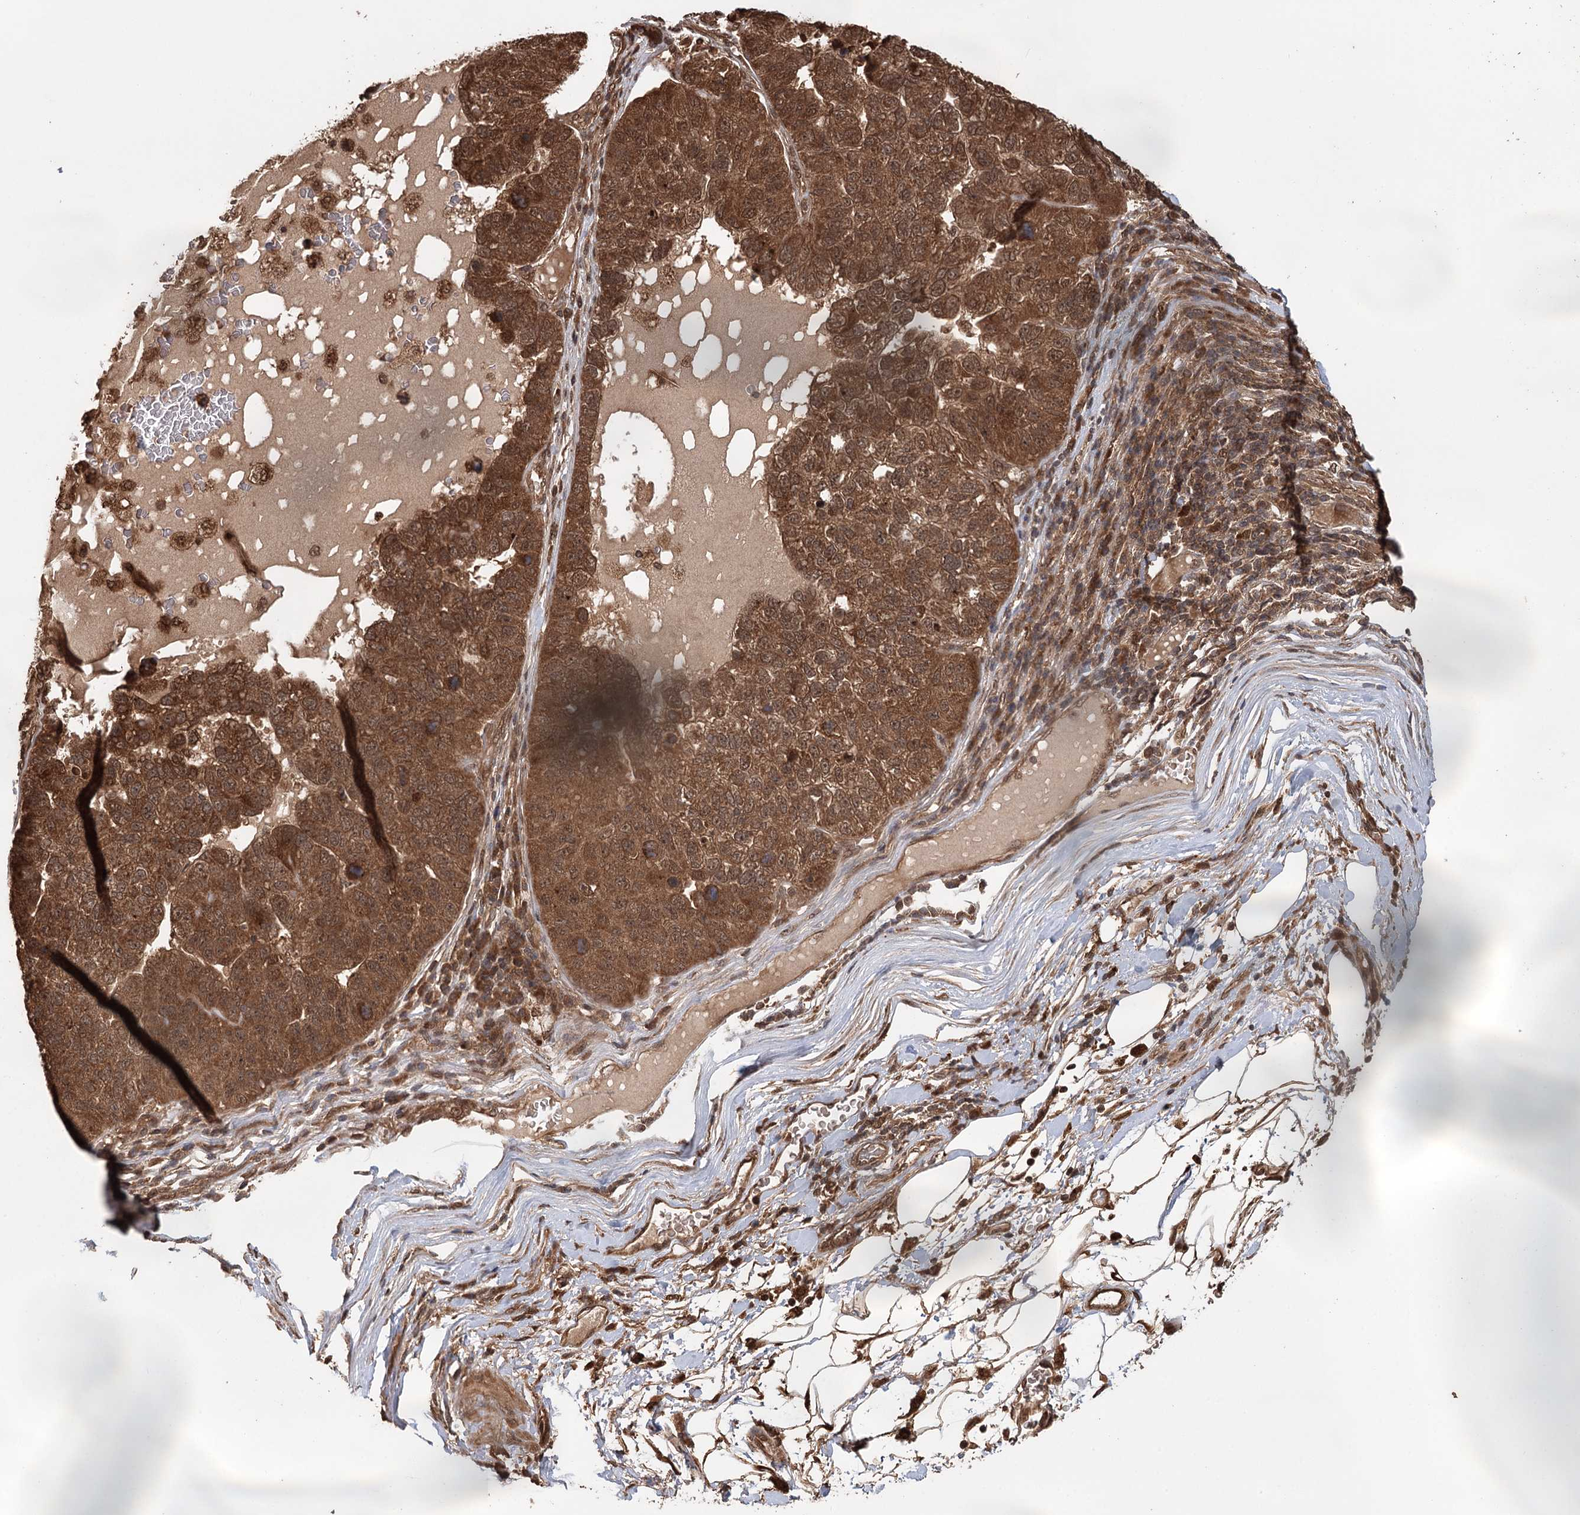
{"staining": {"intensity": "moderate", "quantity": ">75%", "location": "cytoplasmic/membranous,nuclear"}, "tissue": "pancreatic cancer", "cell_type": "Tumor cells", "image_type": "cancer", "snomed": [{"axis": "morphology", "description": "Adenocarcinoma, NOS"}, {"axis": "topography", "description": "Pancreas"}], "caption": "Protein expression analysis of human pancreatic adenocarcinoma reveals moderate cytoplasmic/membranous and nuclear positivity in approximately >75% of tumor cells. (DAB (3,3'-diaminobenzidine) IHC with brightfield microscopy, high magnification).", "gene": "N6AMT1", "patient": {"sex": "female", "age": 61}}